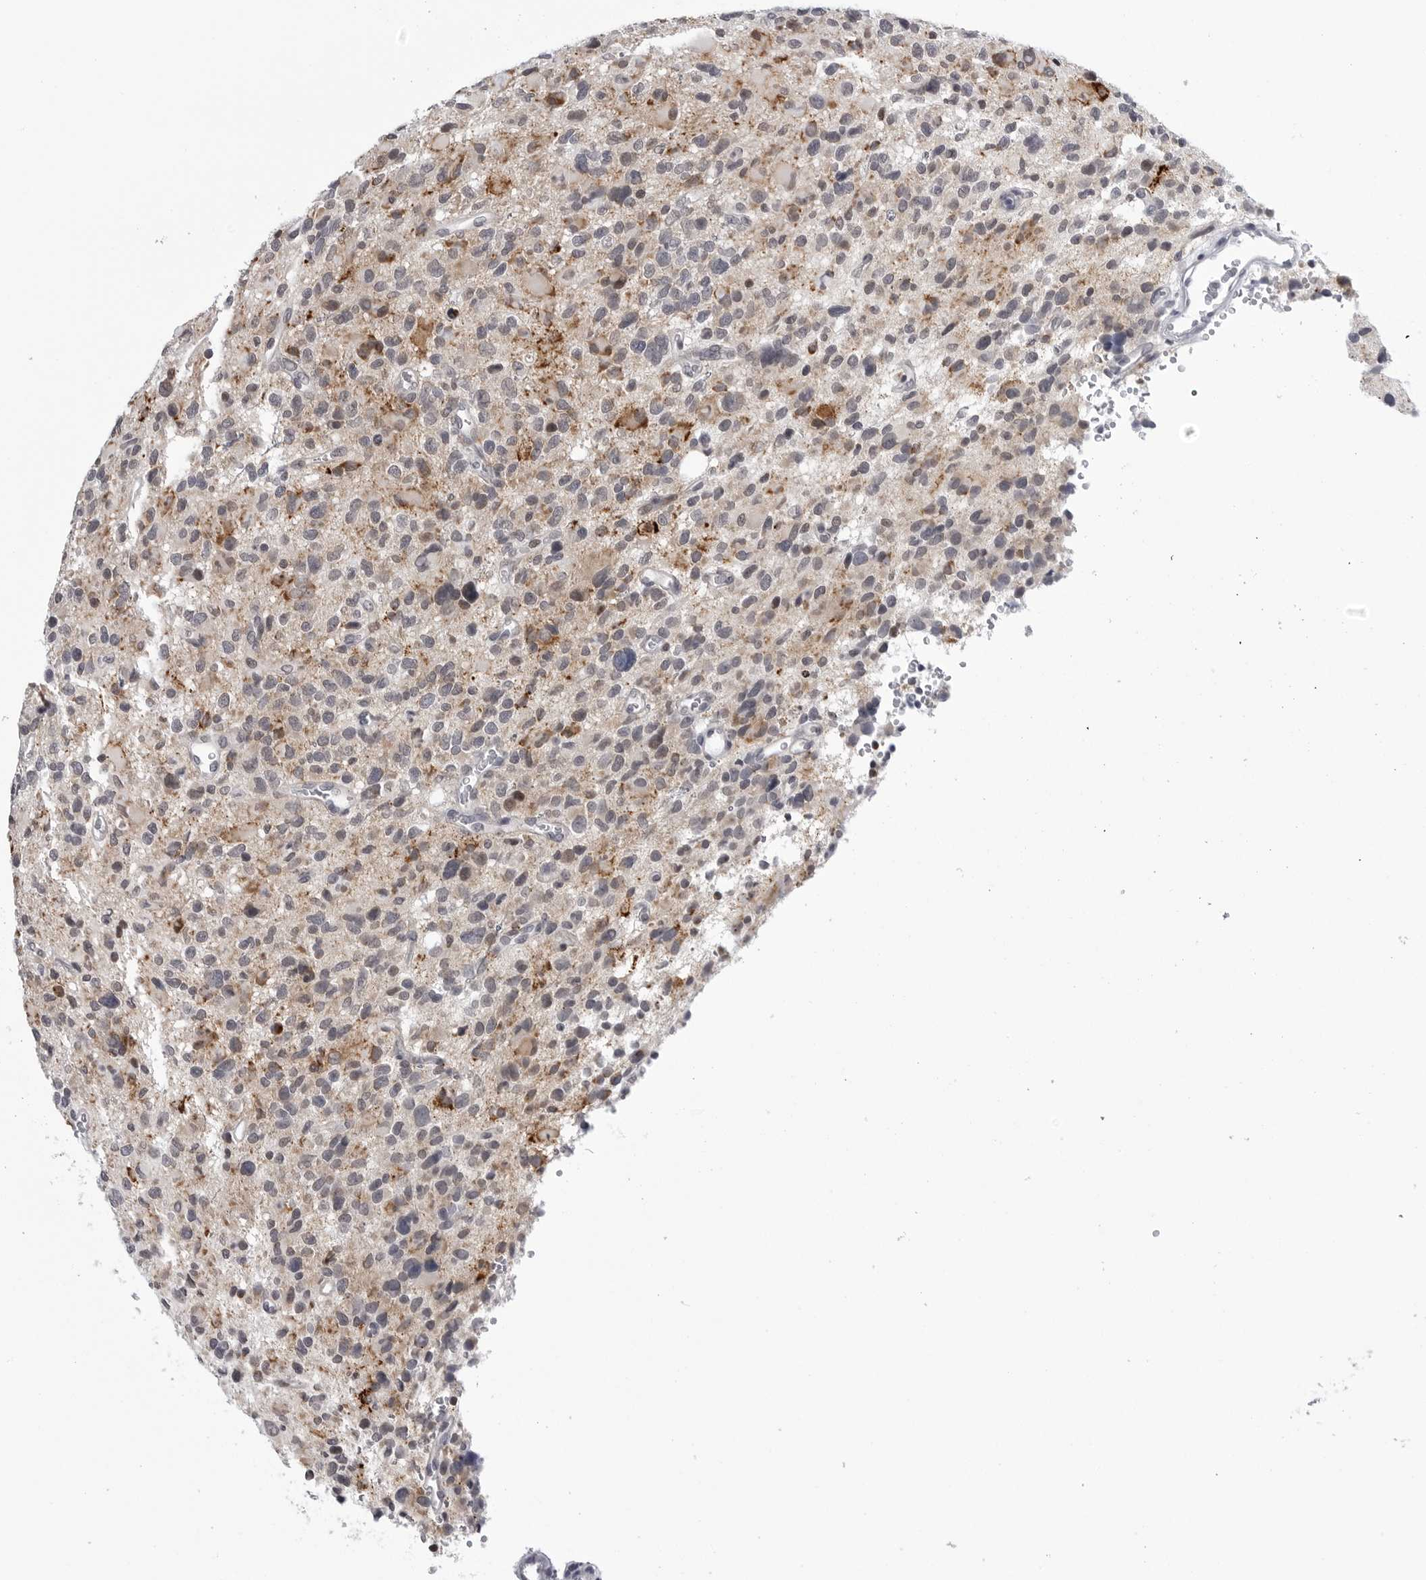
{"staining": {"intensity": "weak", "quantity": "<25%", "location": "cytoplasmic/membranous"}, "tissue": "glioma", "cell_type": "Tumor cells", "image_type": "cancer", "snomed": [{"axis": "morphology", "description": "Glioma, malignant, High grade"}, {"axis": "topography", "description": "Brain"}], "caption": "Photomicrograph shows no significant protein staining in tumor cells of malignant glioma (high-grade).", "gene": "CDK20", "patient": {"sex": "male", "age": 48}}